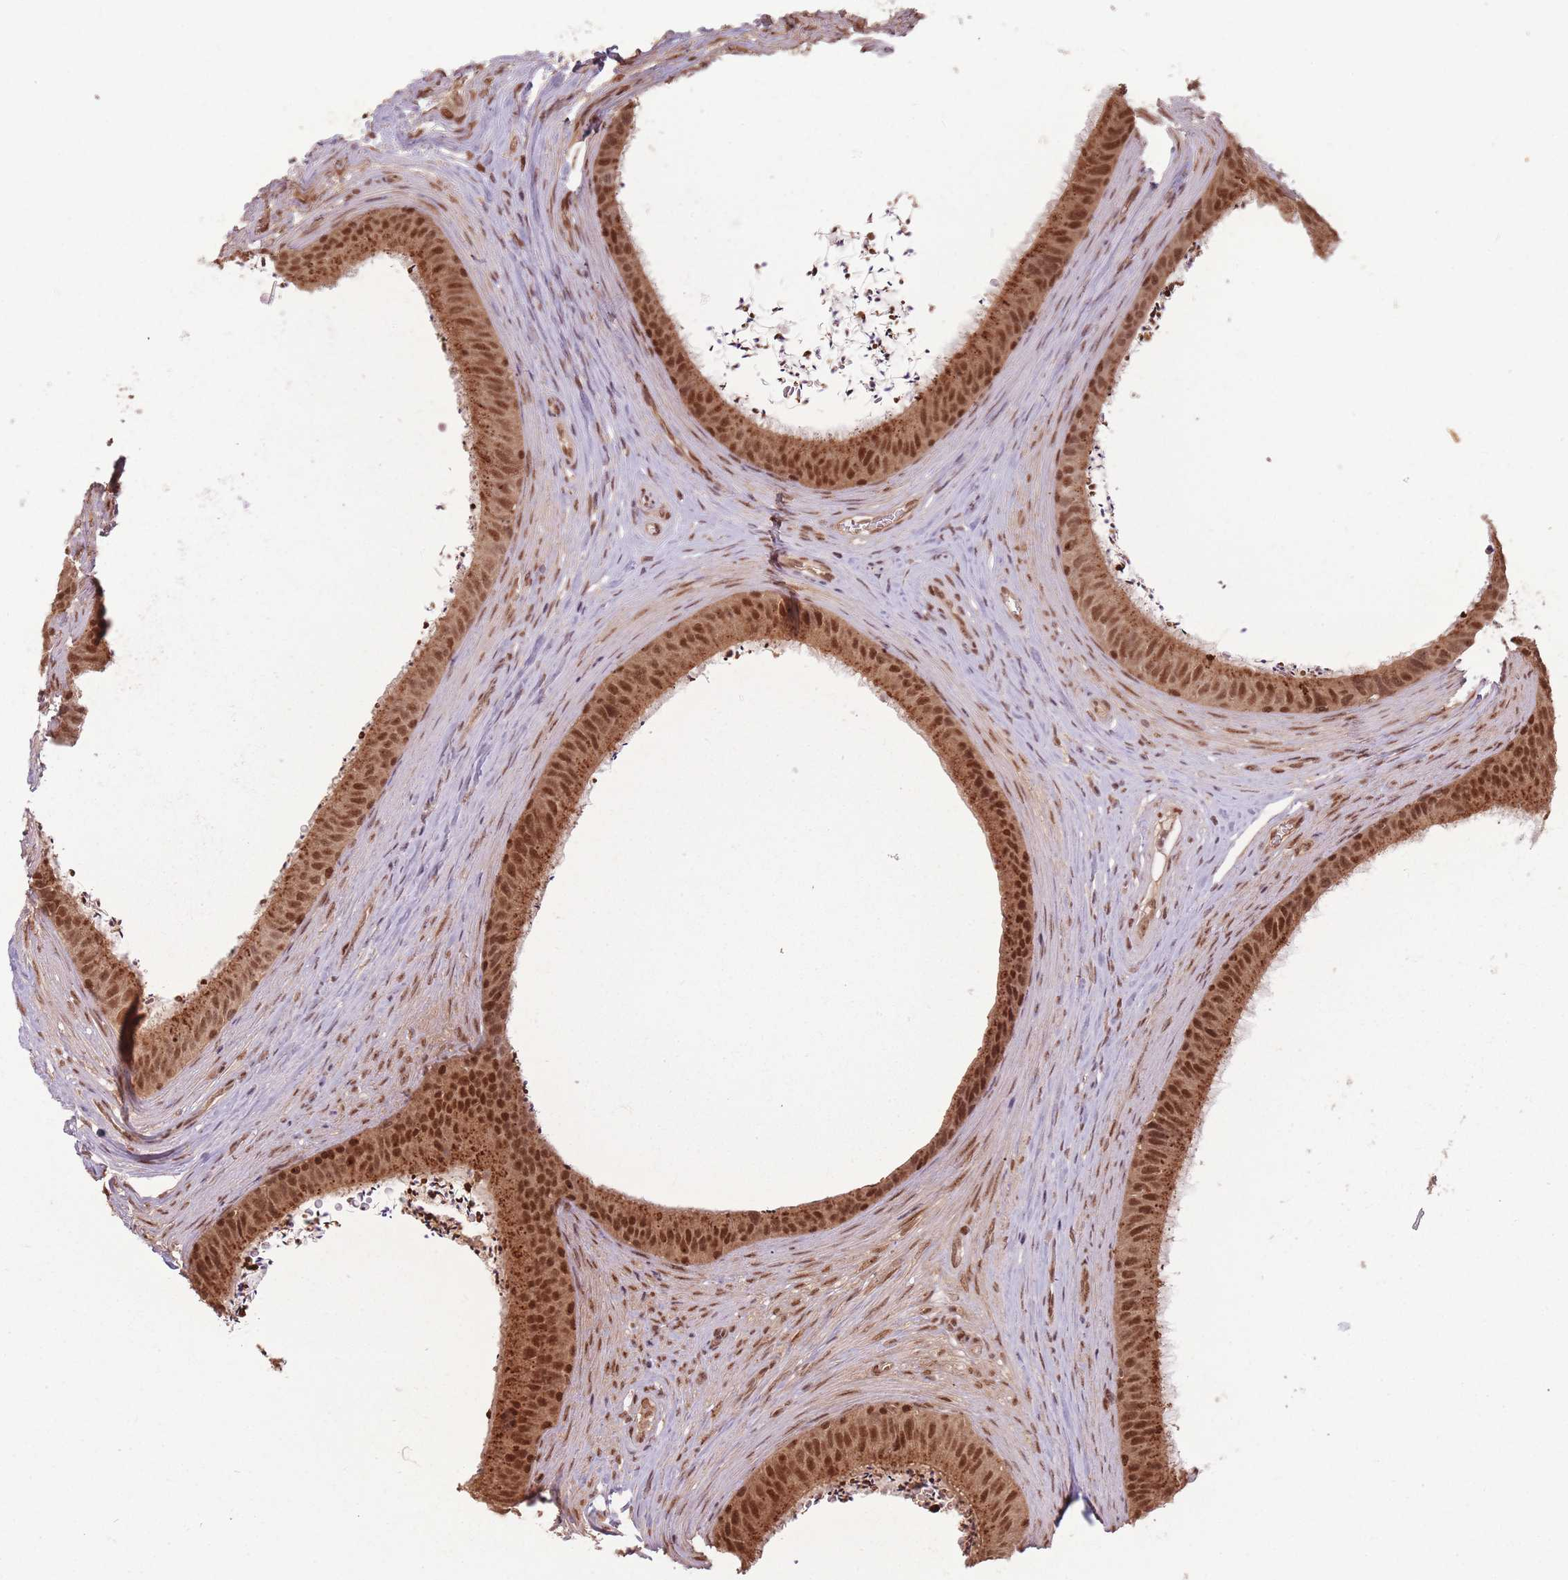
{"staining": {"intensity": "moderate", "quantity": ">75%", "location": "cytoplasmic/membranous,nuclear"}, "tissue": "epididymis", "cell_type": "Glandular cells", "image_type": "normal", "snomed": [{"axis": "morphology", "description": "Normal tissue, NOS"}, {"axis": "topography", "description": "Testis"}, {"axis": "topography", "description": "Epididymis"}], "caption": "Immunohistochemical staining of benign human epididymis shows >75% levels of moderate cytoplasmic/membranous,nuclear protein expression in approximately >75% of glandular cells.", "gene": "RPS27A", "patient": {"sex": "male", "age": 41}}